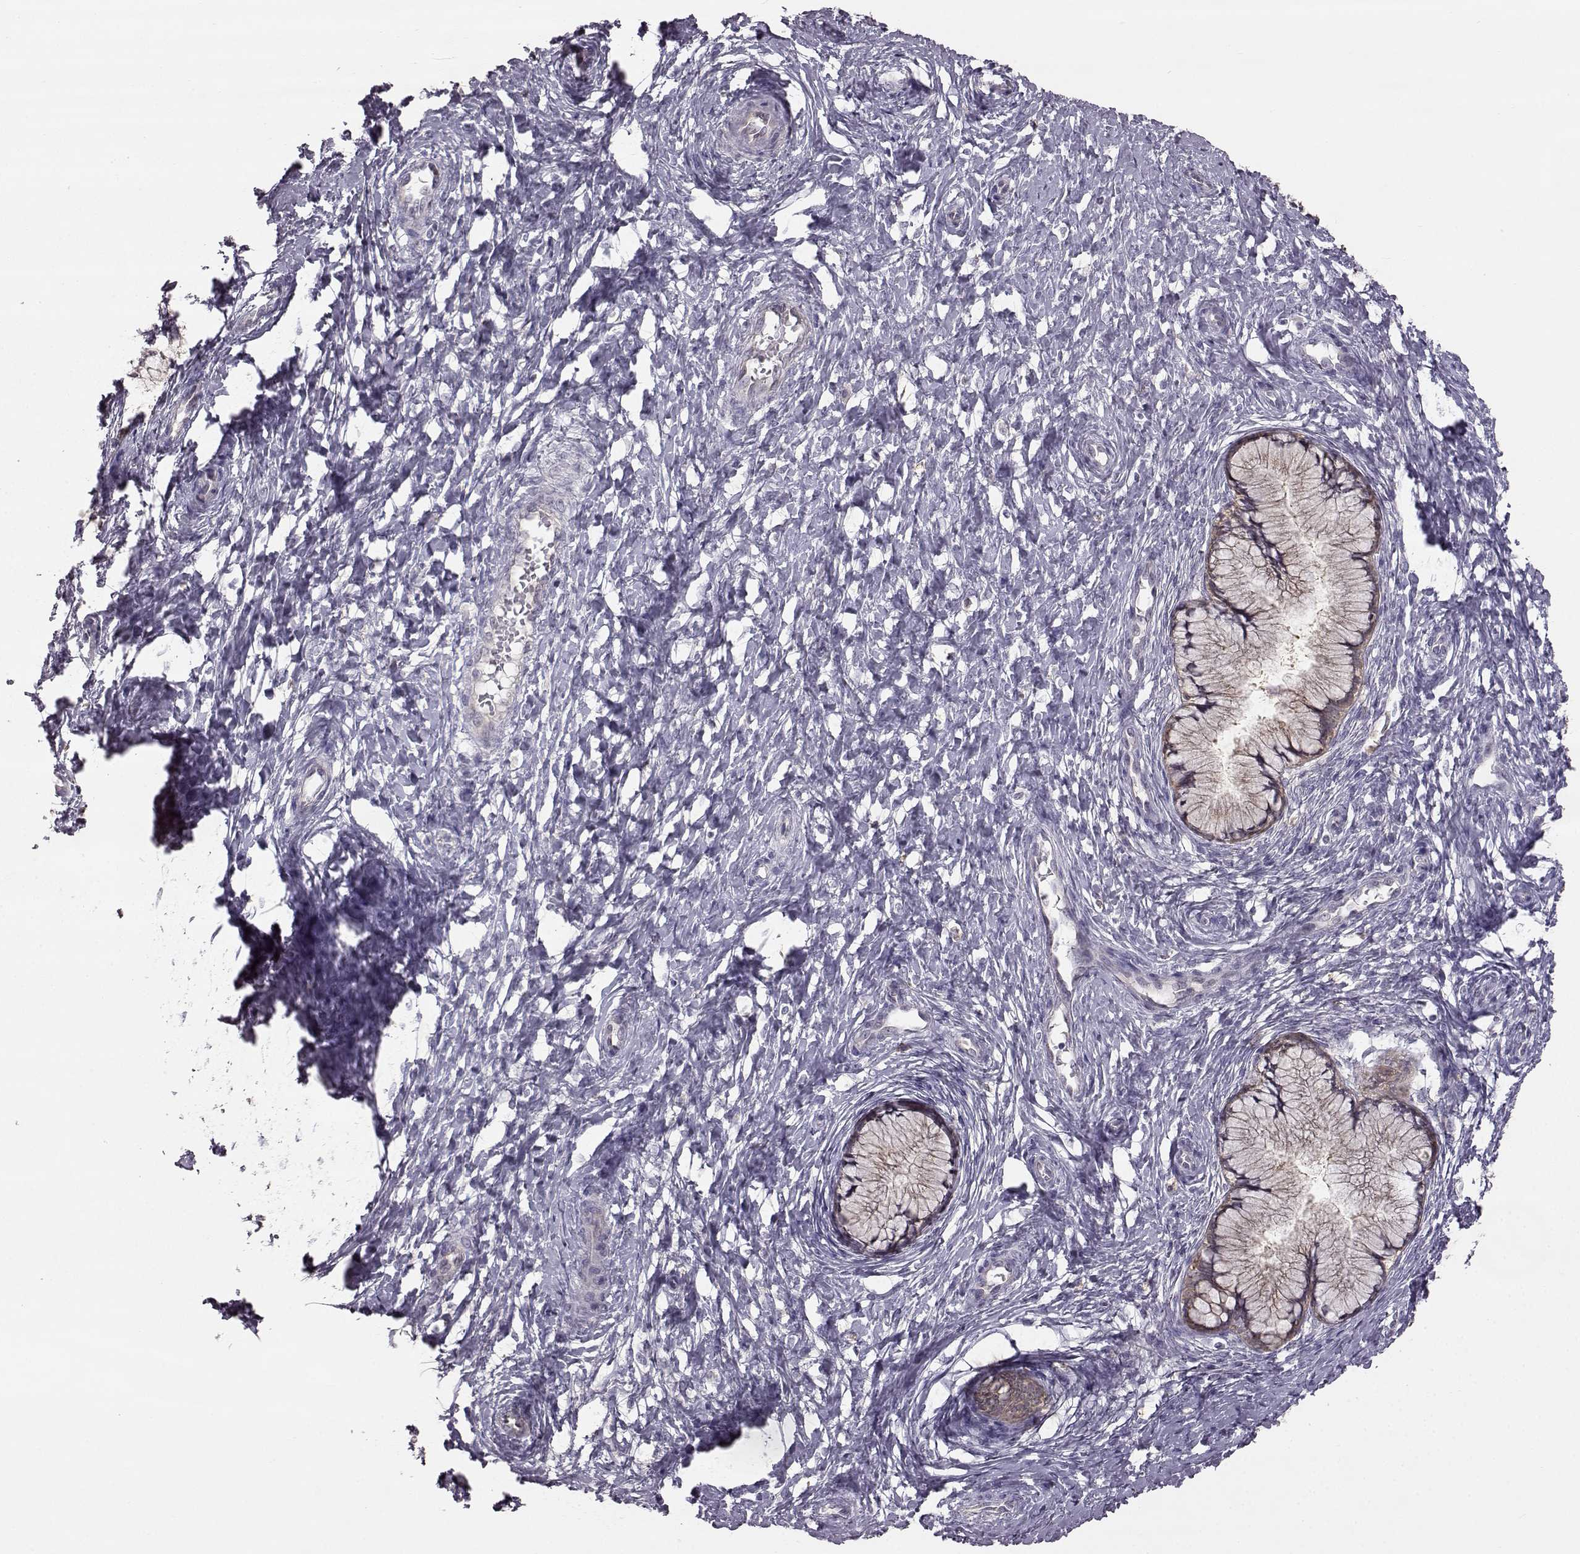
{"staining": {"intensity": "weak", "quantity": ">75%", "location": "cytoplasmic/membranous"}, "tissue": "cervix", "cell_type": "Glandular cells", "image_type": "normal", "snomed": [{"axis": "morphology", "description": "Normal tissue, NOS"}, {"axis": "topography", "description": "Cervix"}], "caption": "Human cervix stained for a protein (brown) exhibits weak cytoplasmic/membranous positive expression in about >75% of glandular cells.", "gene": "SPAG17", "patient": {"sex": "female", "age": 37}}